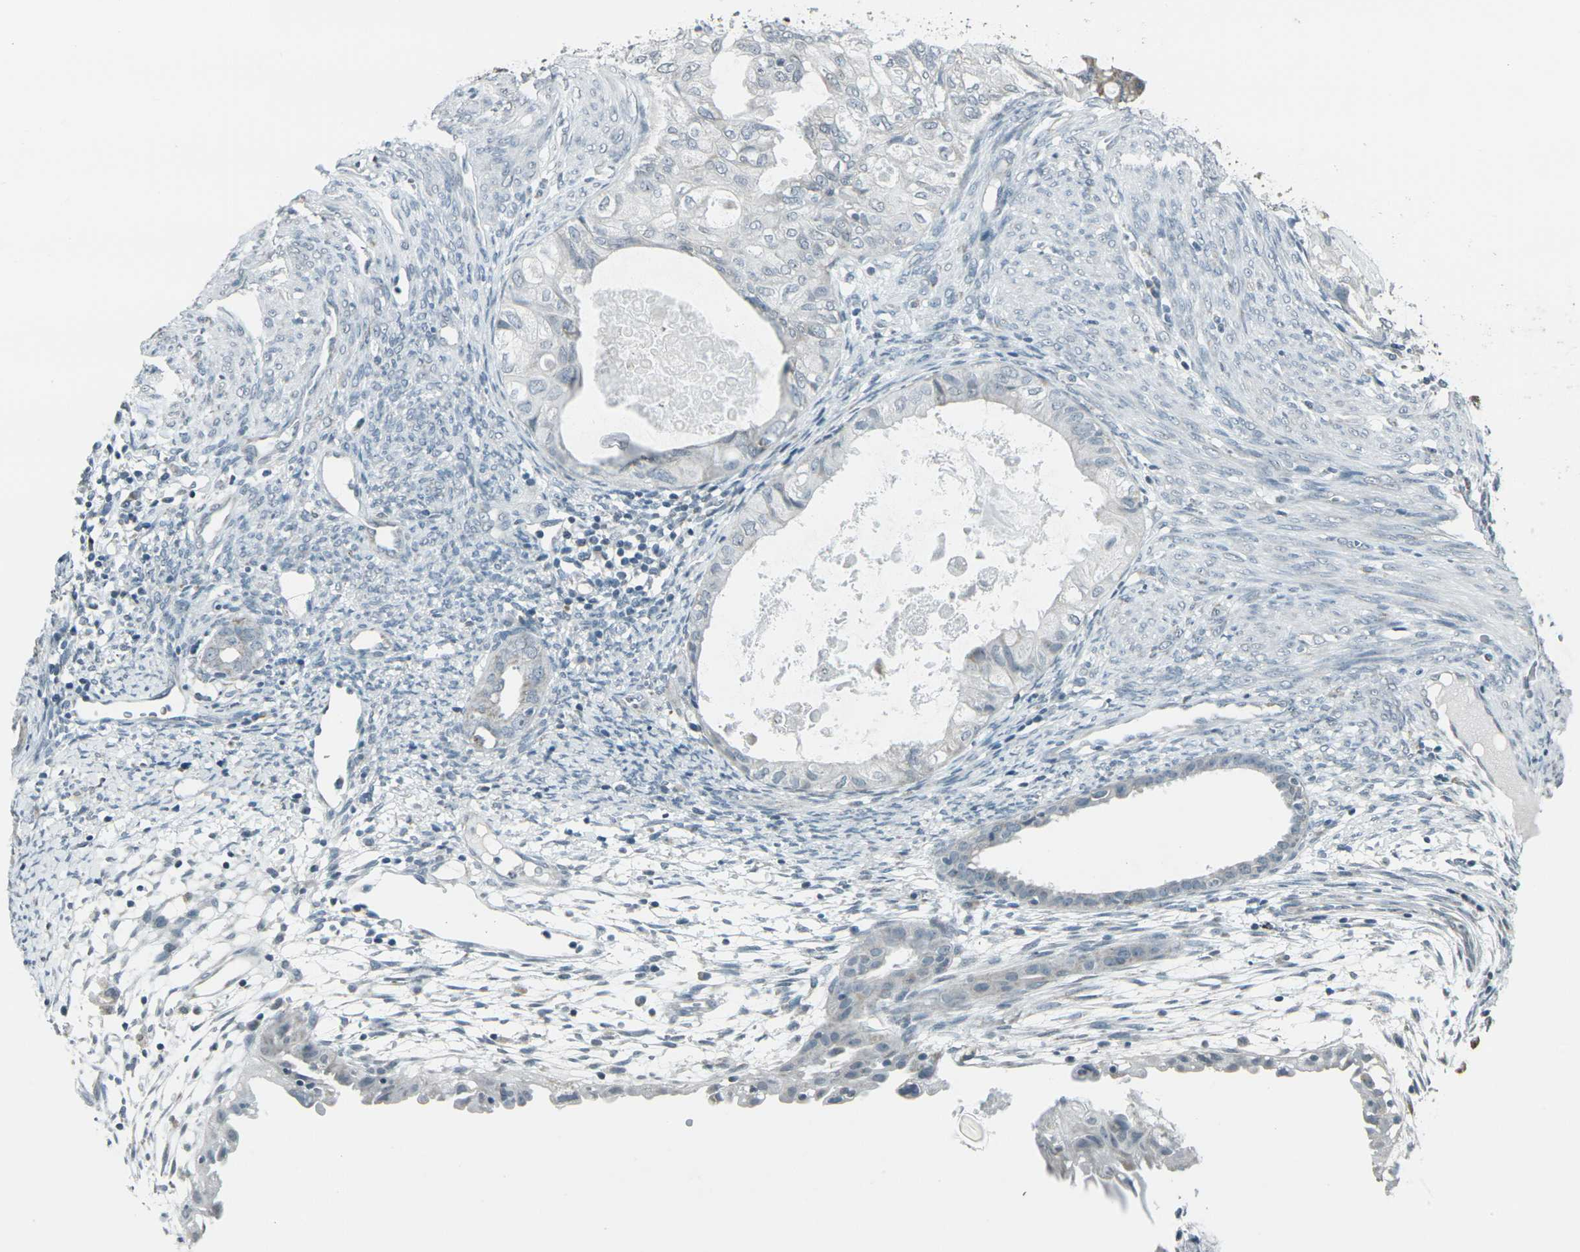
{"staining": {"intensity": "weak", "quantity": "<25%", "location": "cytoplasmic/membranous"}, "tissue": "cervical cancer", "cell_type": "Tumor cells", "image_type": "cancer", "snomed": [{"axis": "morphology", "description": "Normal tissue, NOS"}, {"axis": "morphology", "description": "Adenocarcinoma, NOS"}, {"axis": "topography", "description": "Cervix"}, {"axis": "topography", "description": "Endometrium"}], "caption": "Immunohistochemistry of cervical cancer shows no expression in tumor cells.", "gene": "H2BC1", "patient": {"sex": "female", "age": 86}}